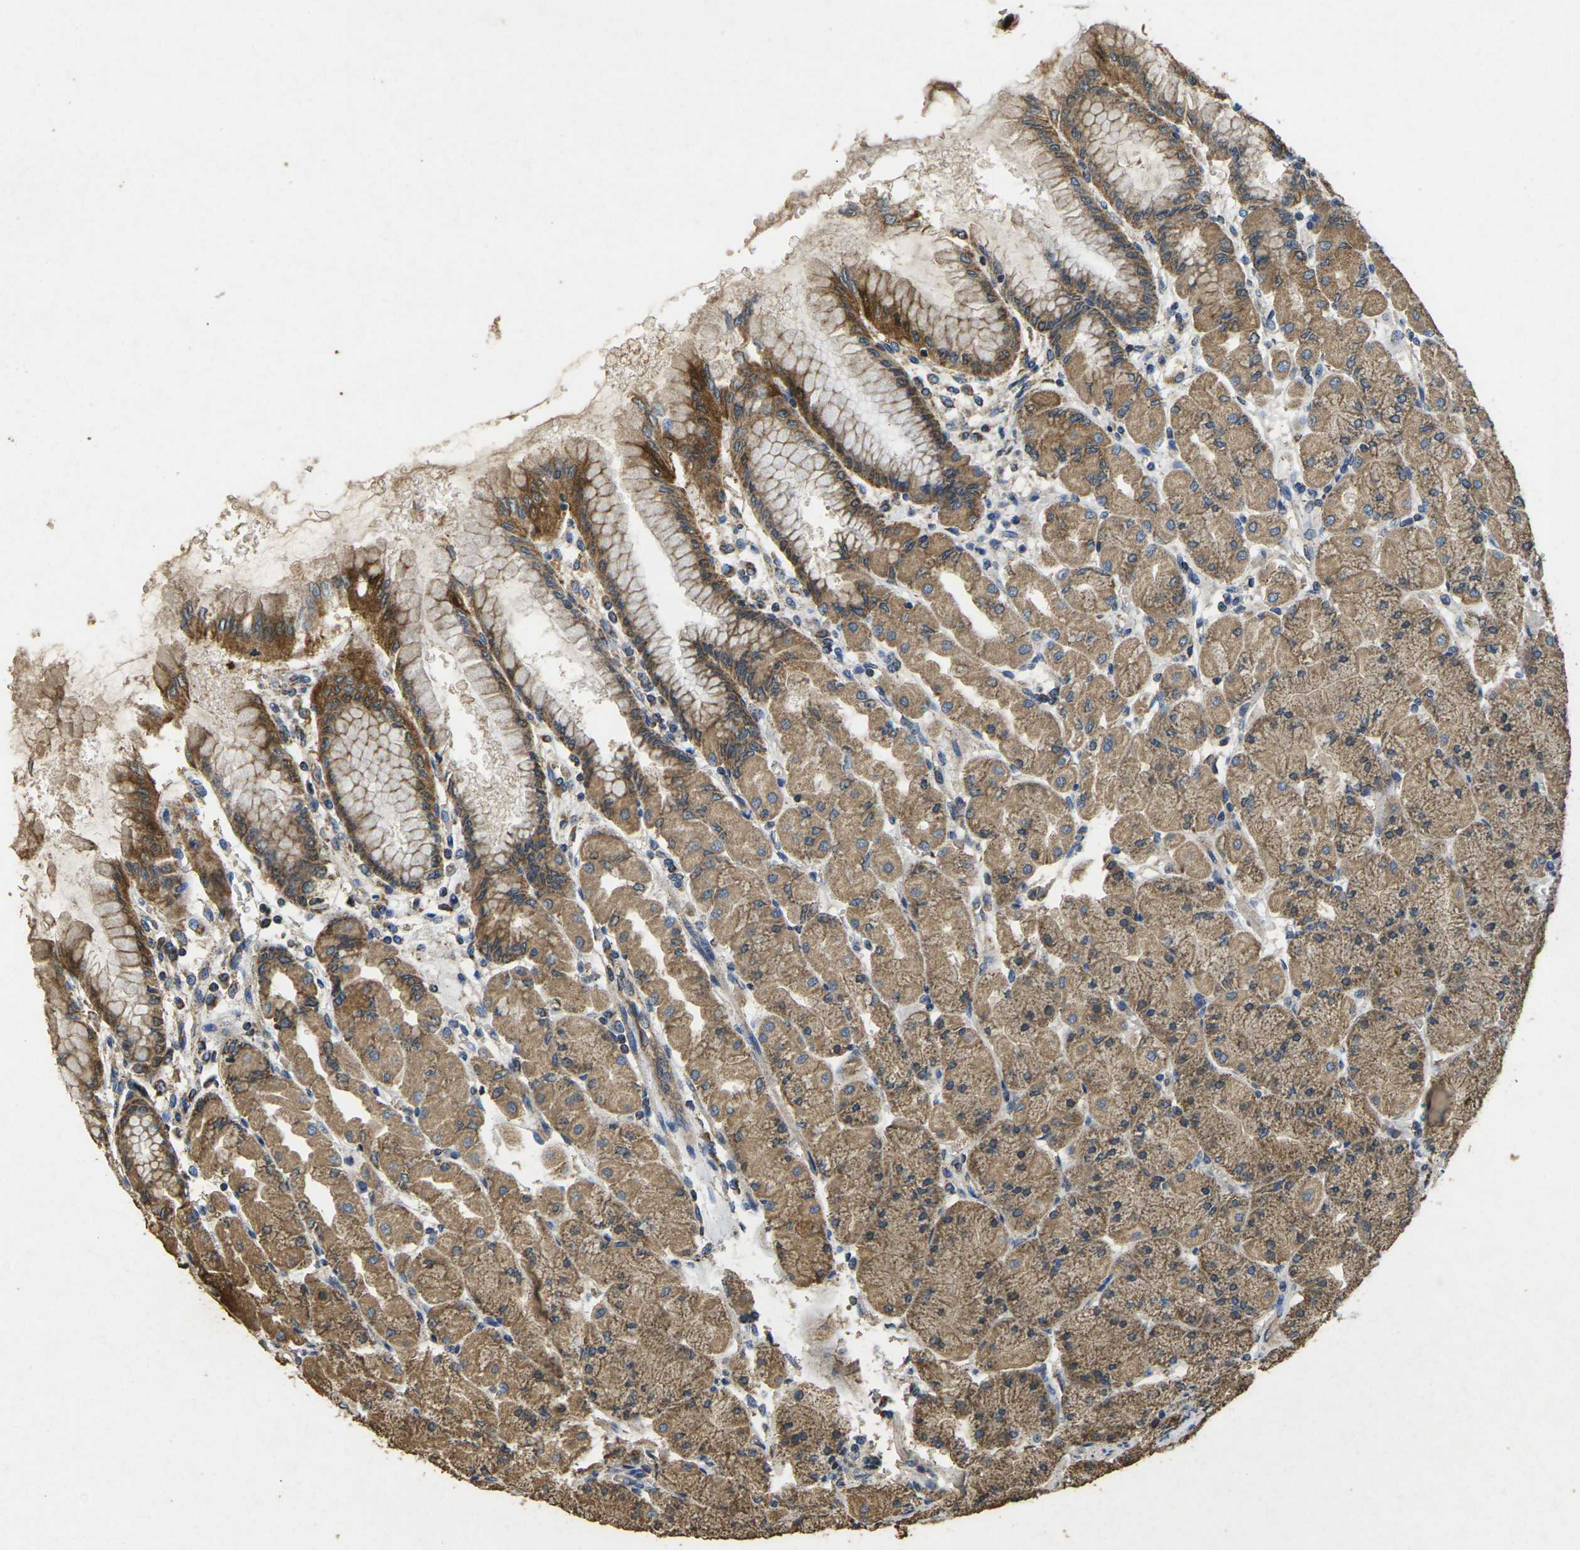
{"staining": {"intensity": "moderate", "quantity": ">75%", "location": "cytoplasmic/membranous"}, "tissue": "stomach", "cell_type": "Glandular cells", "image_type": "normal", "snomed": [{"axis": "morphology", "description": "Normal tissue, NOS"}, {"axis": "topography", "description": "Stomach, upper"}], "caption": "The histopathology image displays immunohistochemical staining of benign stomach. There is moderate cytoplasmic/membranous positivity is present in about >75% of glandular cells.", "gene": "MAPK11", "patient": {"sex": "female", "age": 56}}